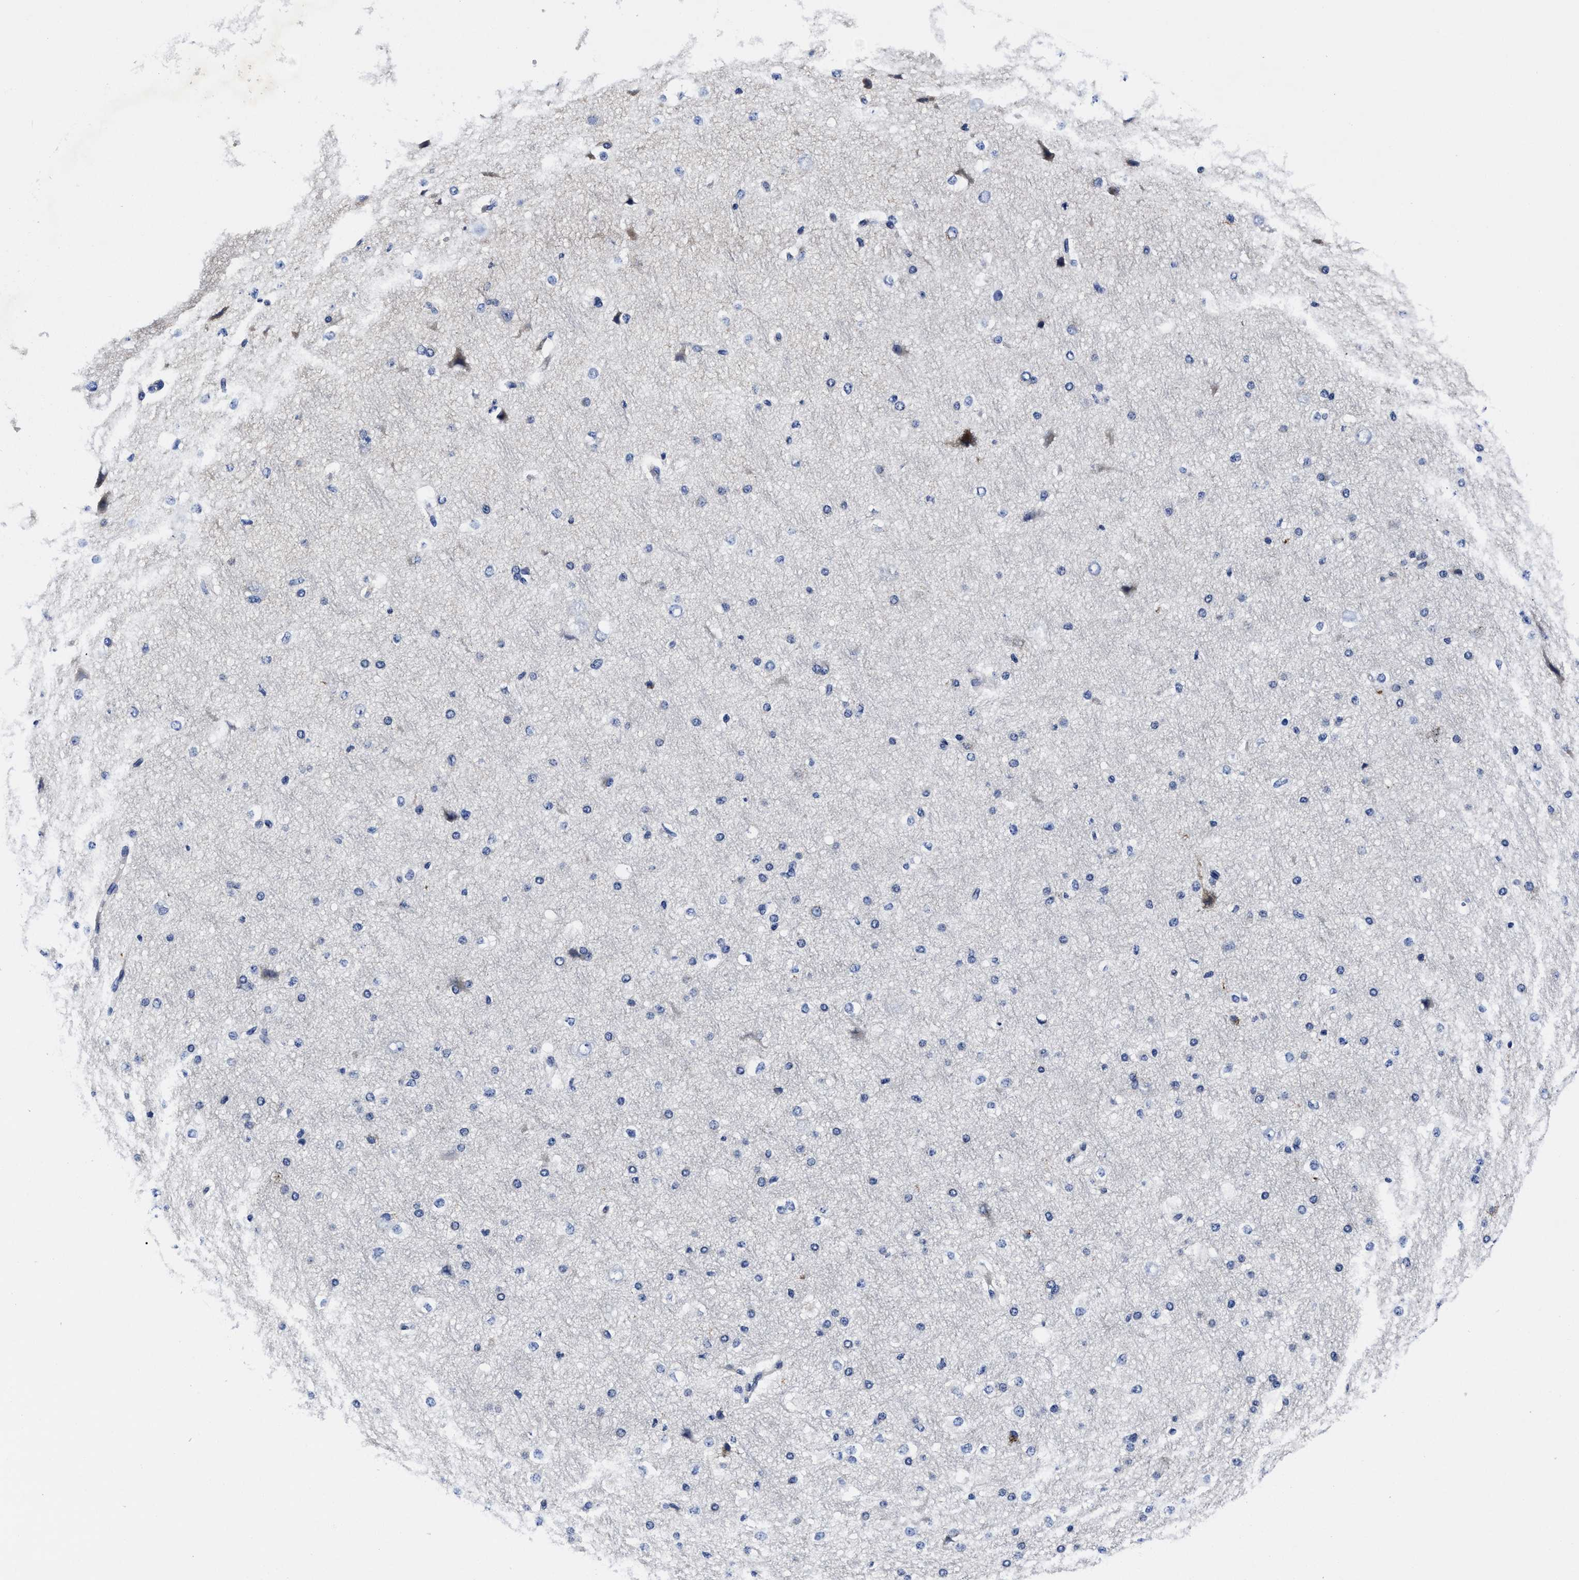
{"staining": {"intensity": "negative", "quantity": "none", "location": "none"}, "tissue": "cerebral cortex", "cell_type": "Endothelial cells", "image_type": "normal", "snomed": [{"axis": "morphology", "description": "Normal tissue, NOS"}, {"axis": "morphology", "description": "Developmental malformation"}, {"axis": "topography", "description": "Cerebral cortex"}], "caption": "A high-resolution photomicrograph shows IHC staining of benign cerebral cortex, which reveals no significant expression in endothelial cells. The staining was performed using DAB (3,3'-diaminobenzidine) to visualize the protein expression in brown, while the nuclei were stained in blue with hematoxylin (Magnification: 20x).", "gene": "OLFML2A", "patient": {"sex": "female", "age": 30}}